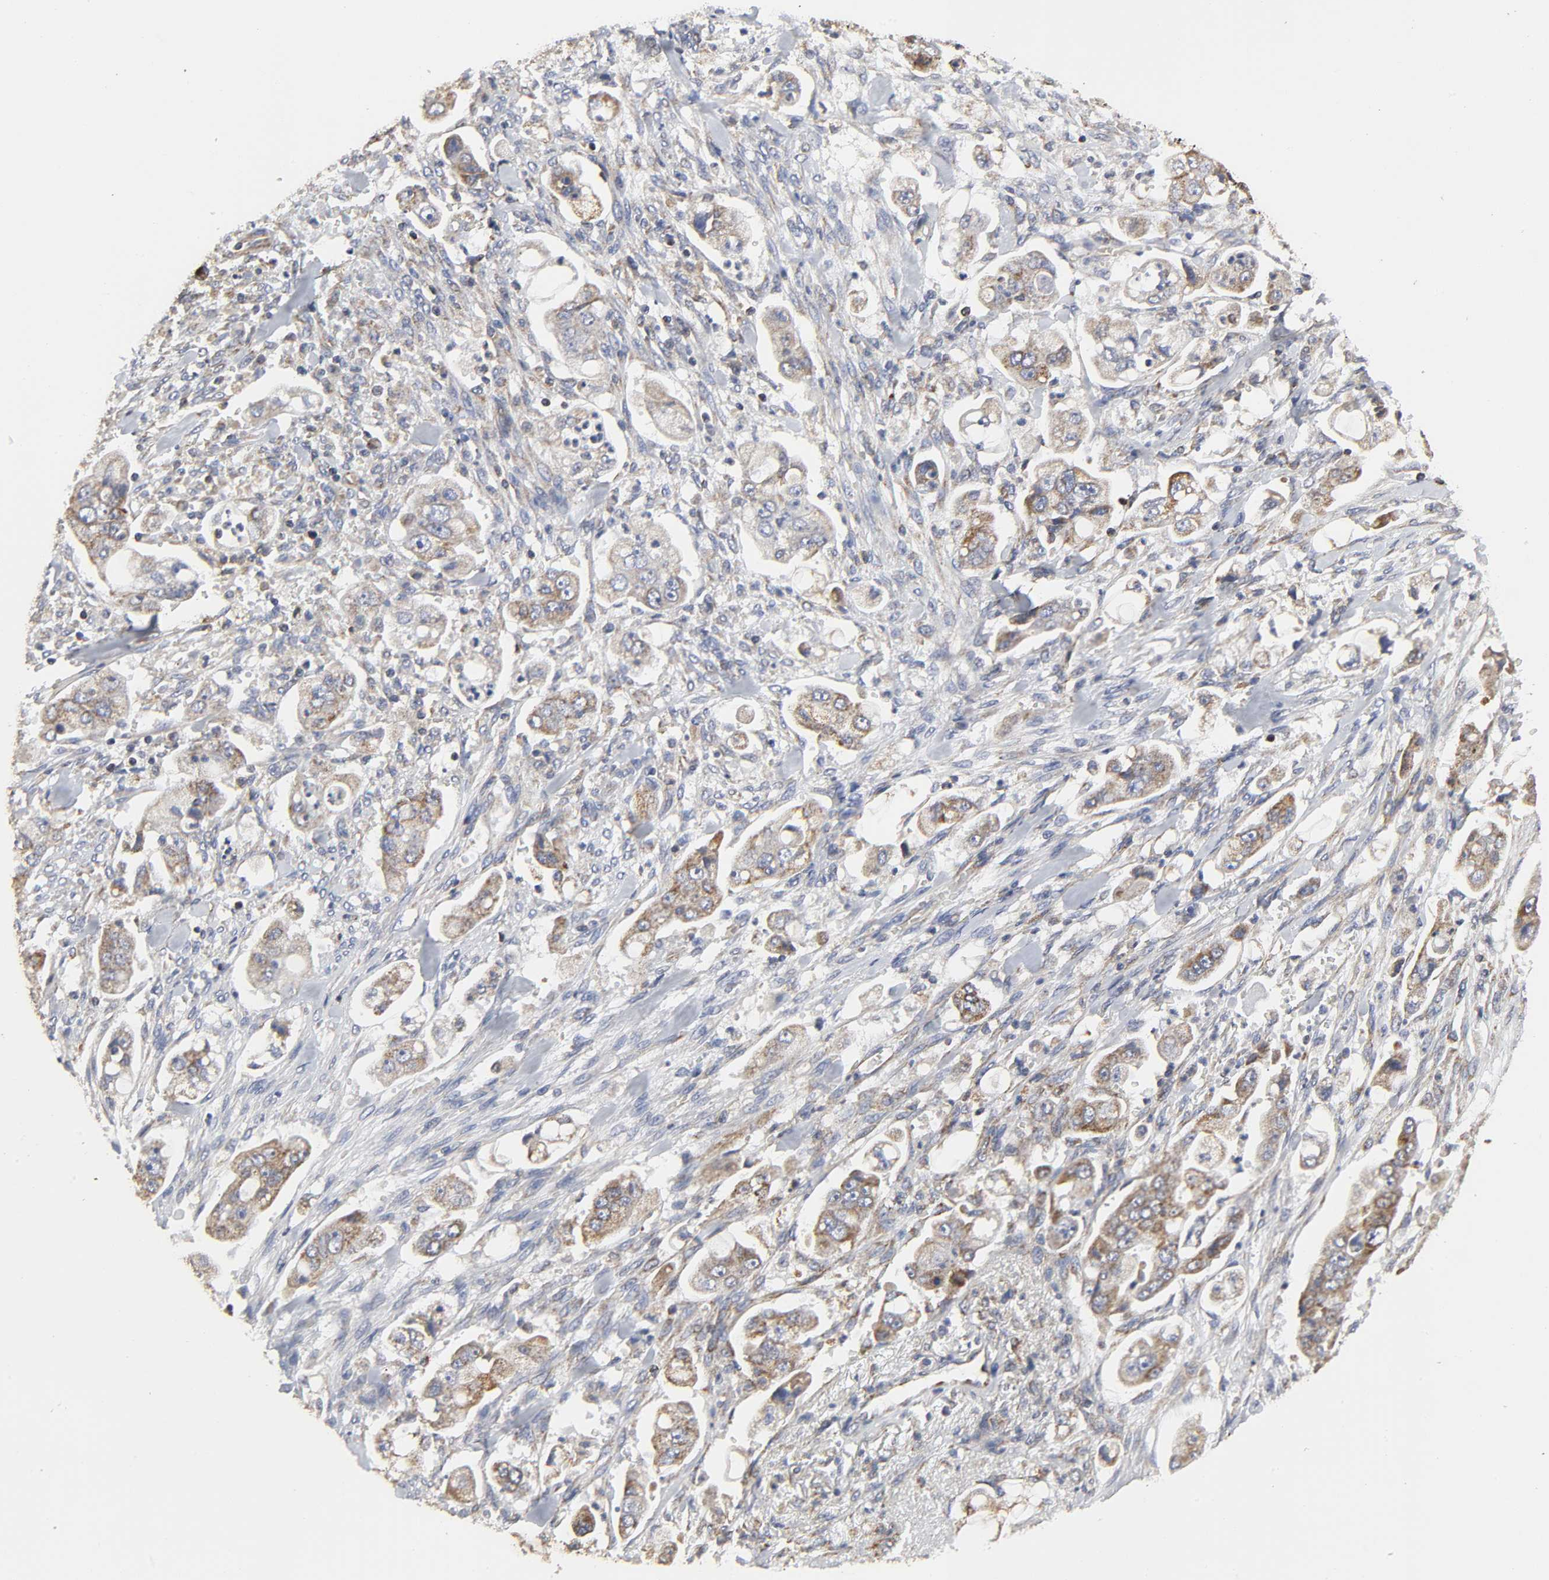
{"staining": {"intensity": "moderate", "quantity": ">75%", "location": "cytoplasmic/membranous"}, "tissue": "stomach cancer", "cell_type": "Tumor cells", "image_type": "cancer", "snomed": [{"axis": "morphology", "description": "Adenocarcinoma, NOS"}, {"axis": "topography", "description": "Stomach"}], "caption": "Stomach cancer (adenocarcinoma) stained with DAB immunohistochemistry (IHC) displays medium levels of moderate cytoplasmic/membranous staining in approximately >75% of tumor cells.", "gene": "COX6B1", "patient": {"sex": "male", "age": 62}}